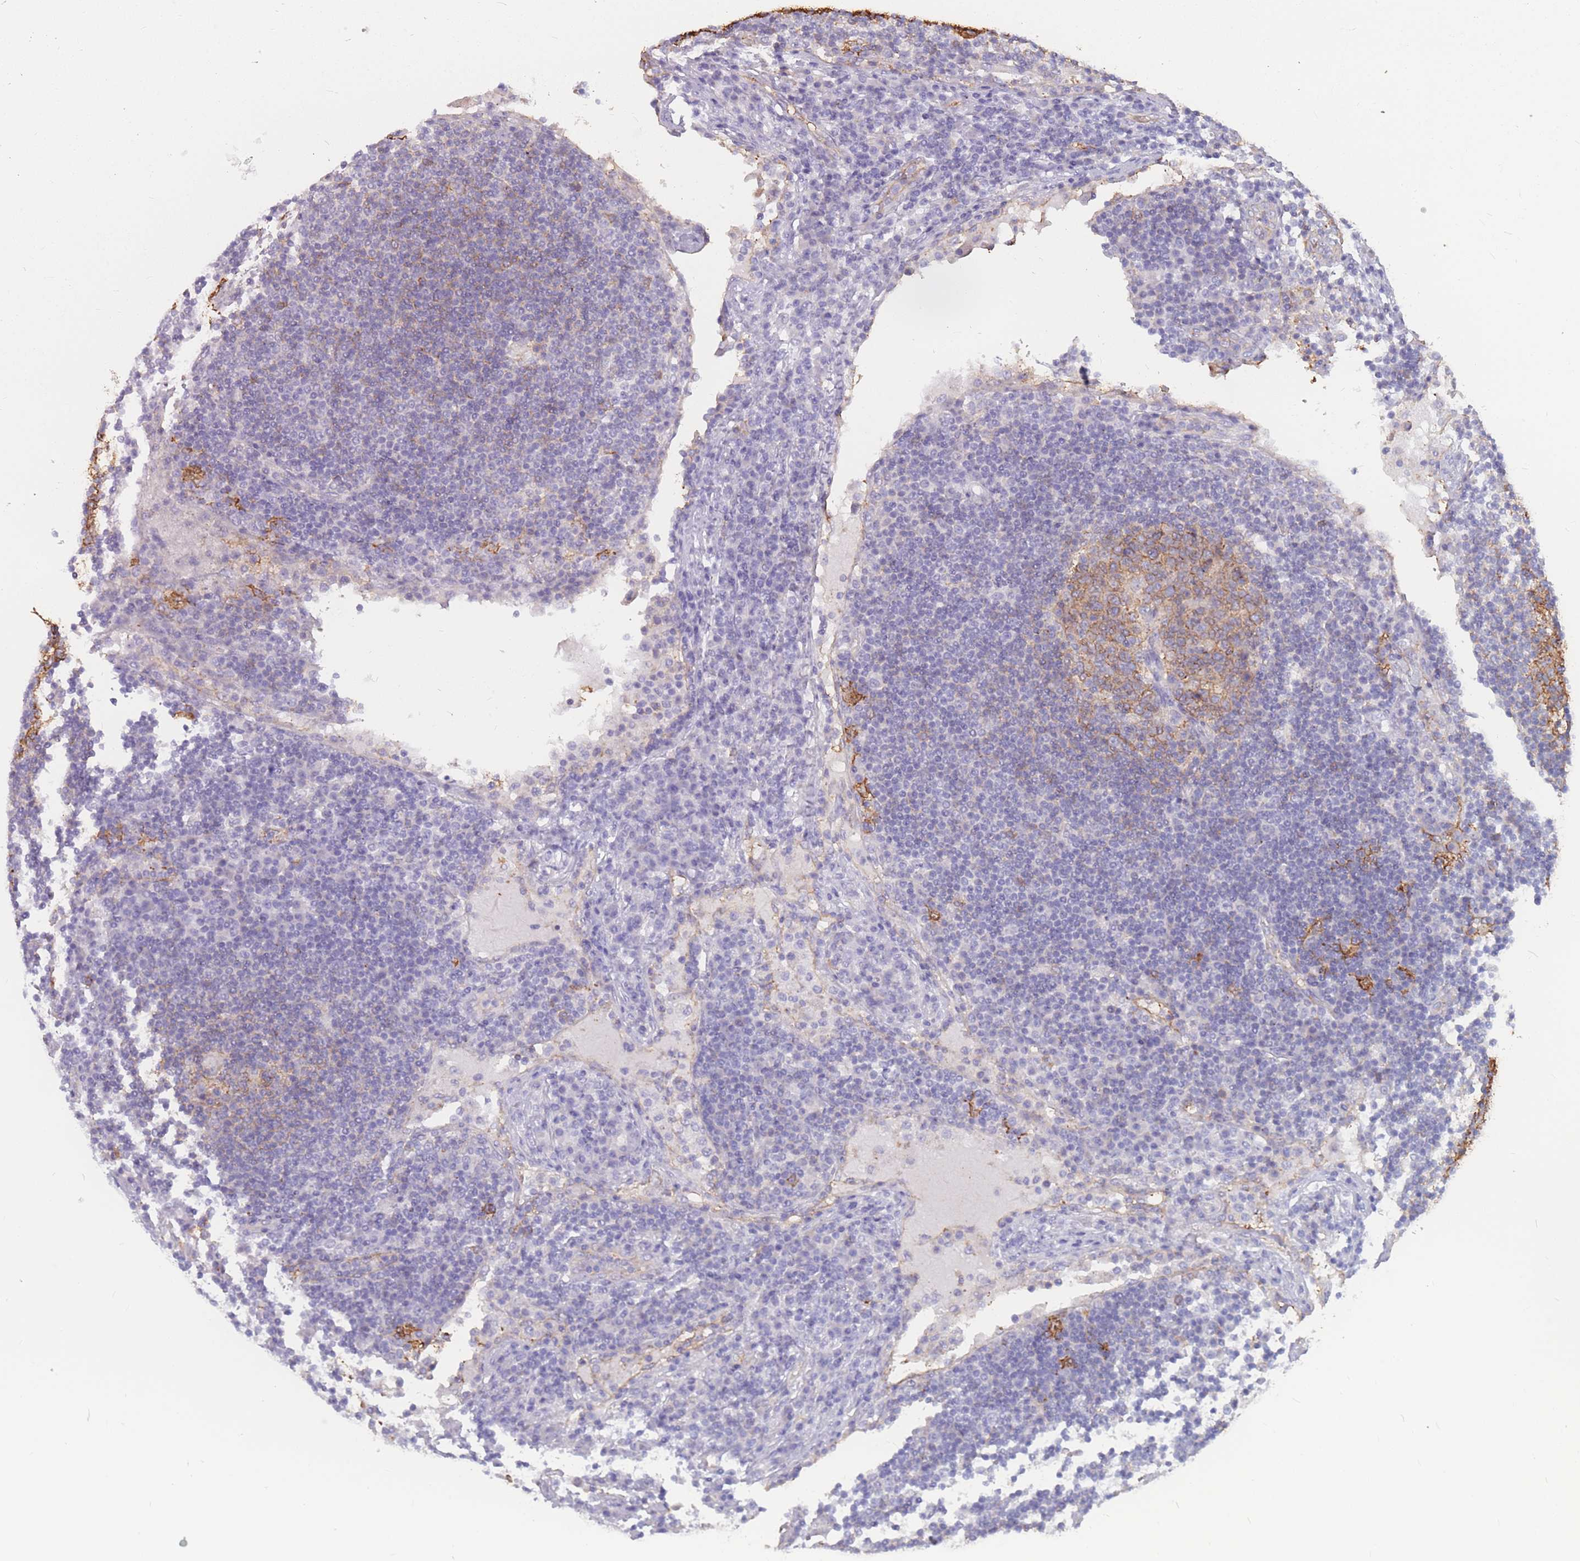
{"staining": {"intensity": "moderate", "quantity": ">75%", "location": "cytoplasmic/membranous"}, "tissue": "lymph node", "cell_type": "Germinal center cells", "image_type": "normal", "snomed": [{"axis": "morphology", "description": "Normal tissue, NOS"}, {"axis": "topography", "description": "Lymph node"}], "caption": "Moderate cytoplasmic/membranous positivity is seen in about >75% of germinal center cells in normal lymph node.", "gene": "GNA11", "patient": {"sex": "female", "age": 53}}